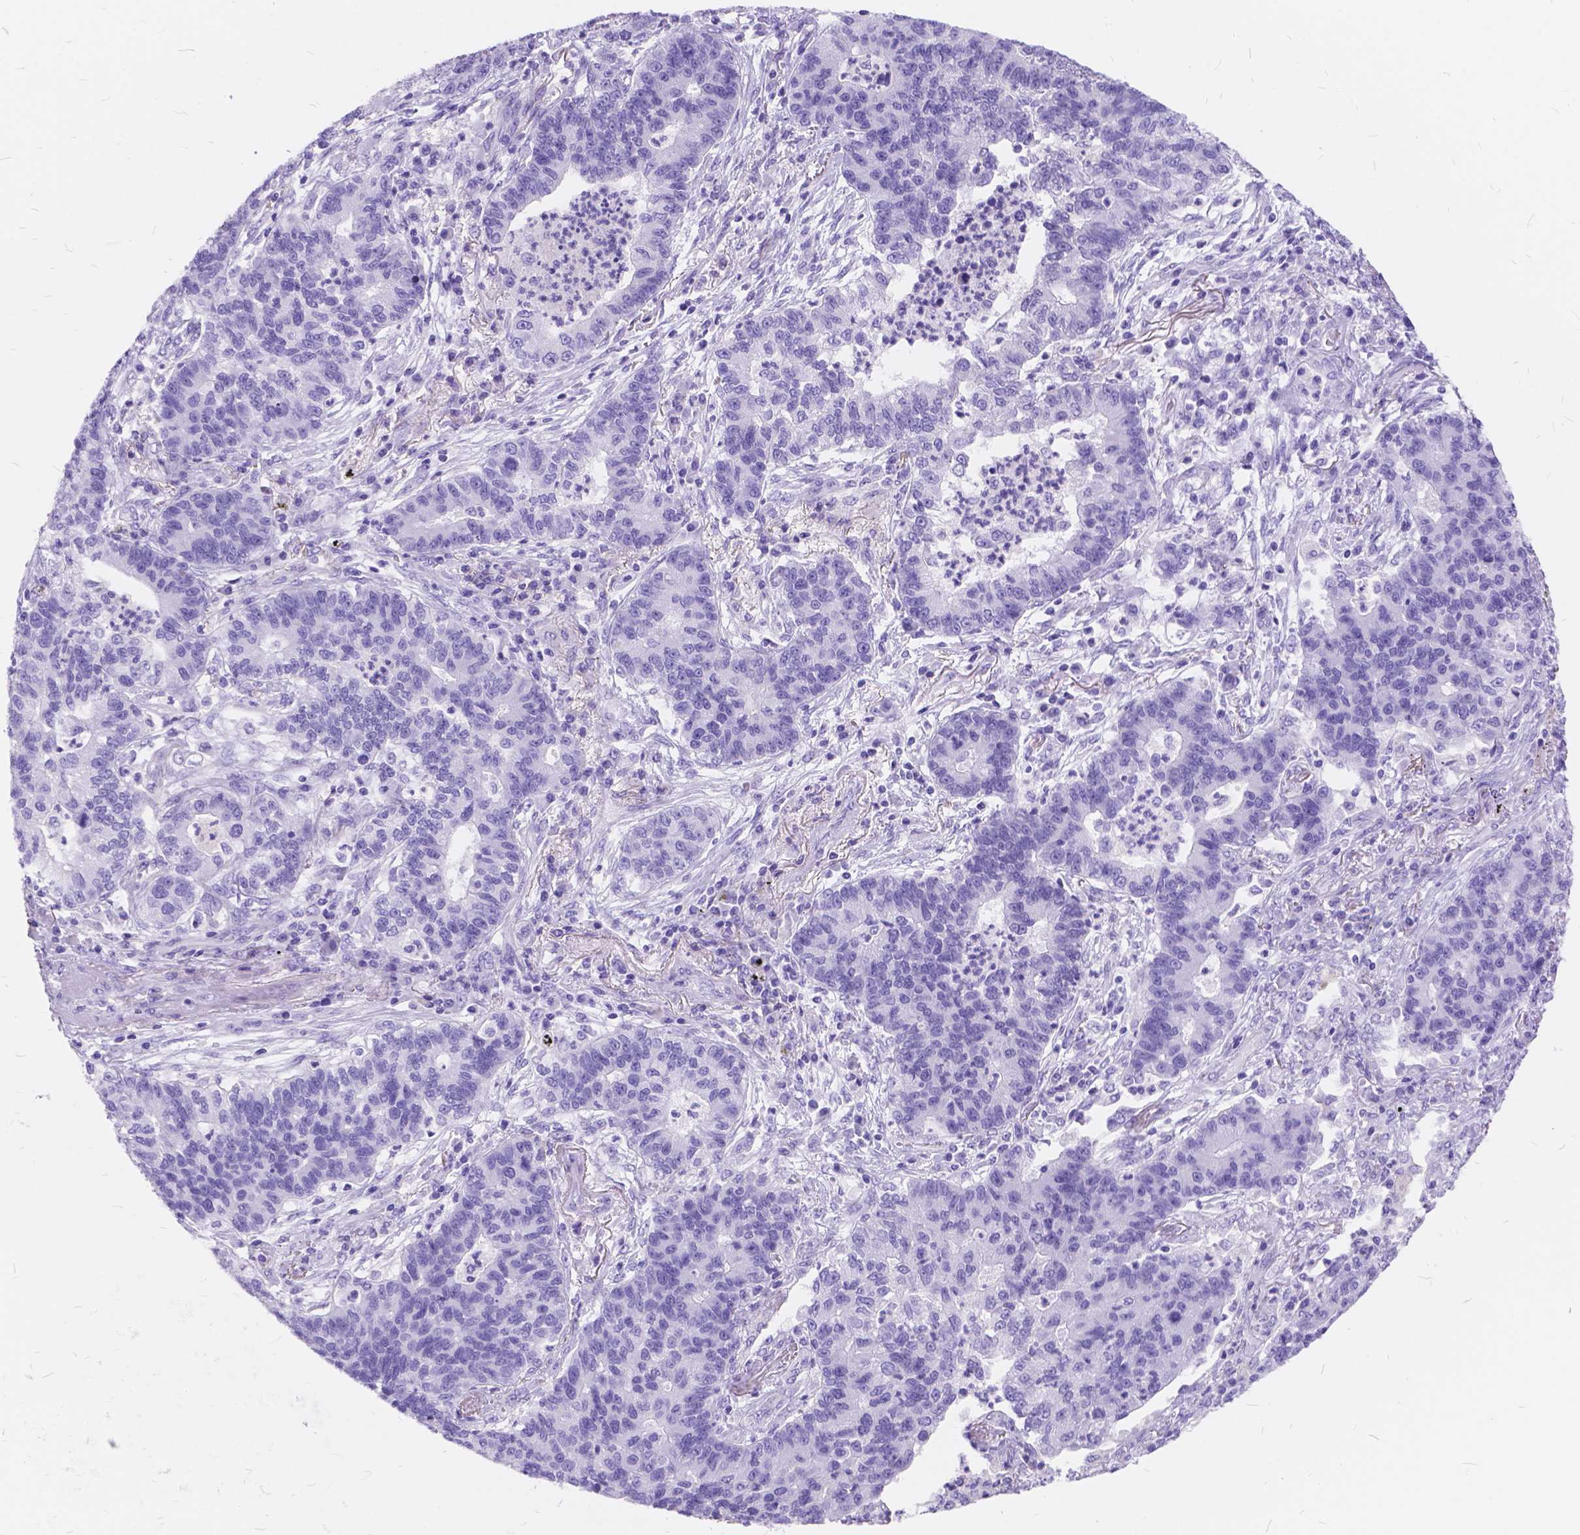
{"staining": {"intensity": "negative", "quantity": "none", "location": "none"}, "tissue": "lung cancer", "cell_type": "Tumor cells", "image_type": "cancer", "snomed": [{"axis": "morphology", "description": "Adenocarcinoma, NOS"}, {"axis": "topography", "description": "Lung"}], "caption": "An IHC micrograph of lung cancer is shown. There is no staining in tumor cells of lung cancer.", "gene": "FOXL2", "patient": {"sex": "female", "age": 57}}